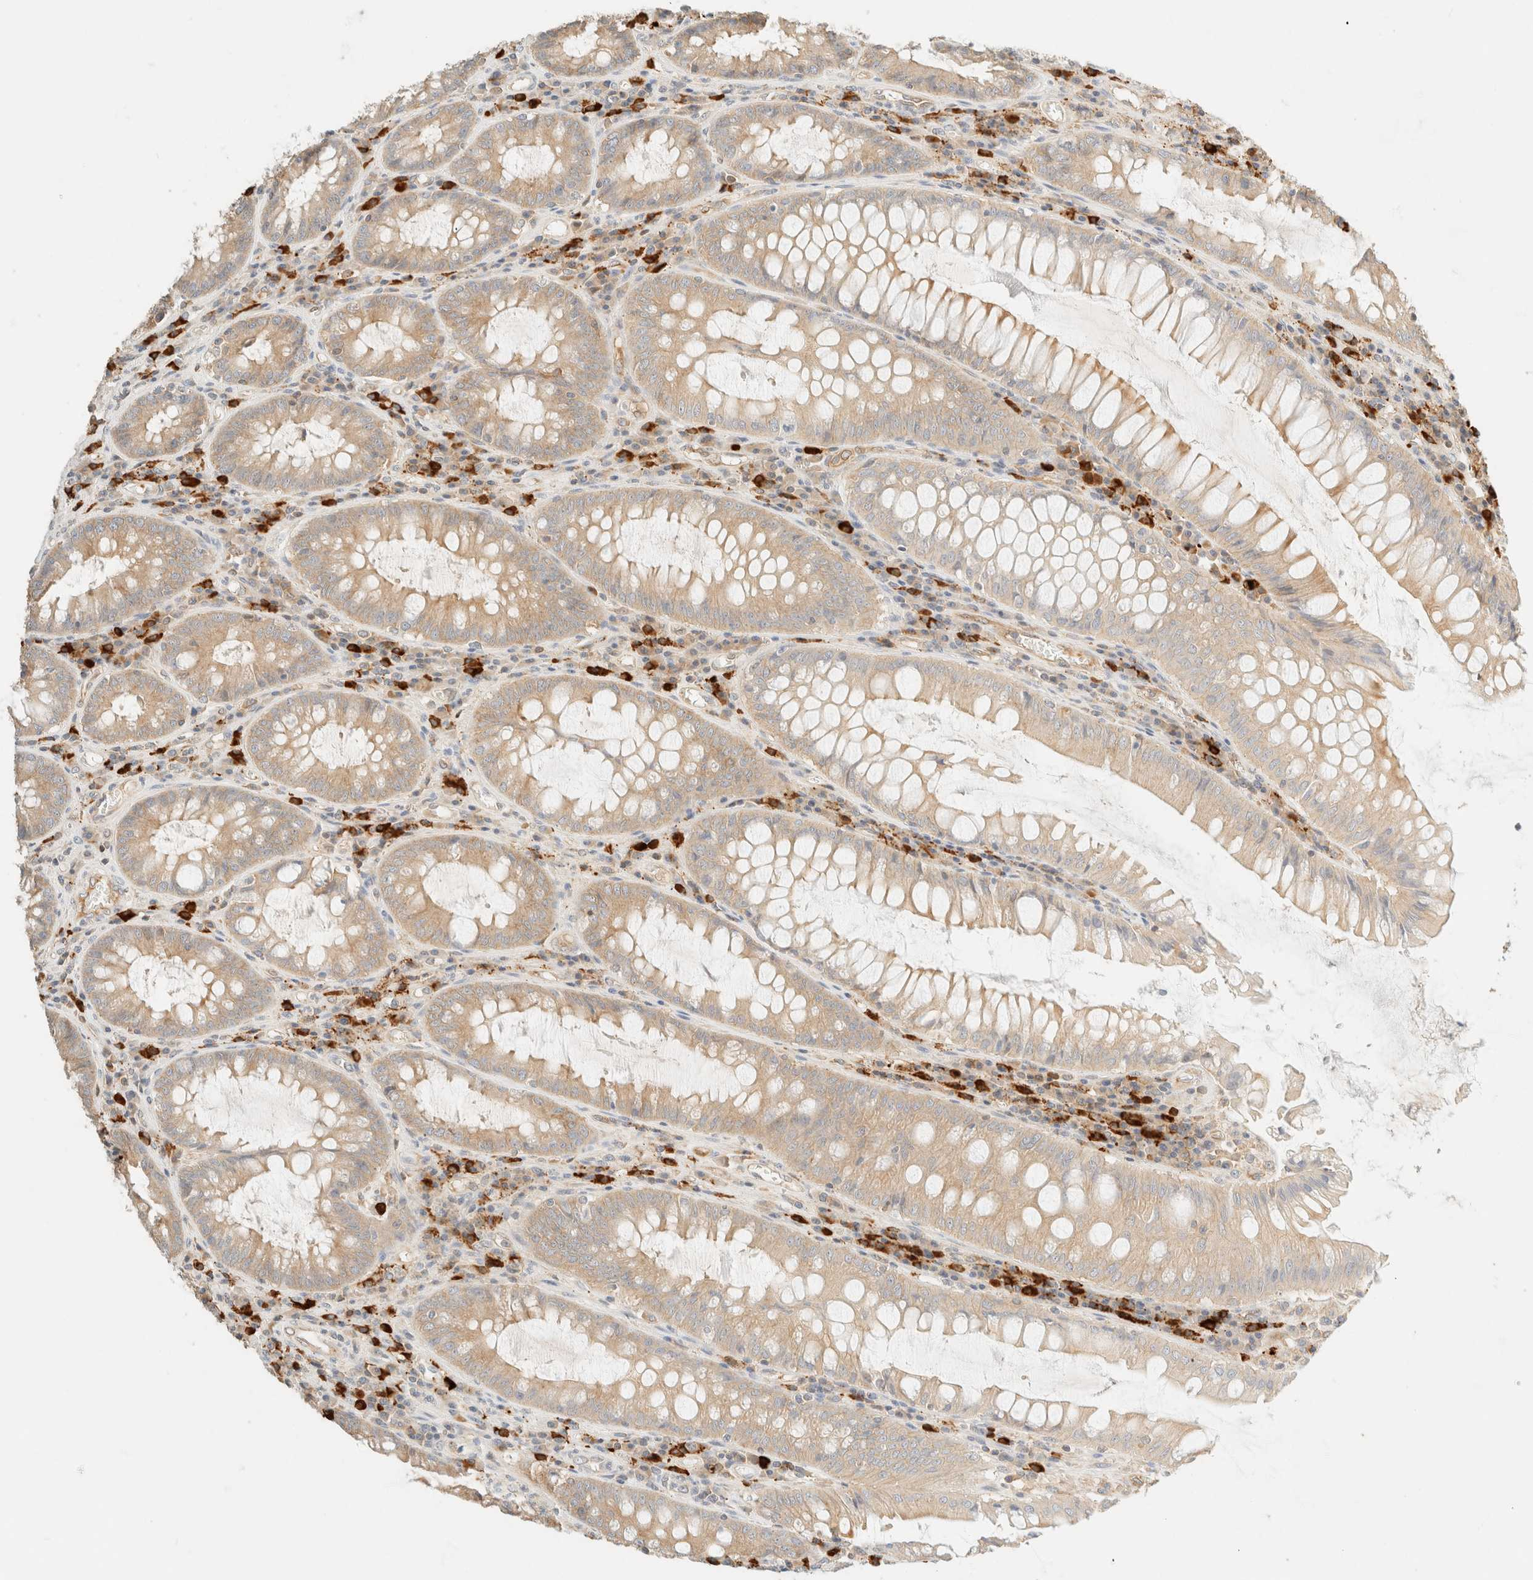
{"staining": {"intensity": "weak", "quantity": "25%-75%", "location": "cytoplasmic/membranous"}, "tissue": "colorectal cancer", "cell_type": "Tumor cells", "image_type": "cancer", "snomed": [{"axis": "morphology", "description": "Adenocarcinoma, NOS"}, {"axis": "topography", "description": "Rectum"}], "caption": "This photomicrograph demonstrates immunohistochemistry (IHC) staining of human colorectal adenocarcinoma, with low weak cytoplasmic/membranous staining in about 25%-75% of tumor cells.", "gene": "FHOD1", "patient": {"sex": "male", "age": 84}}